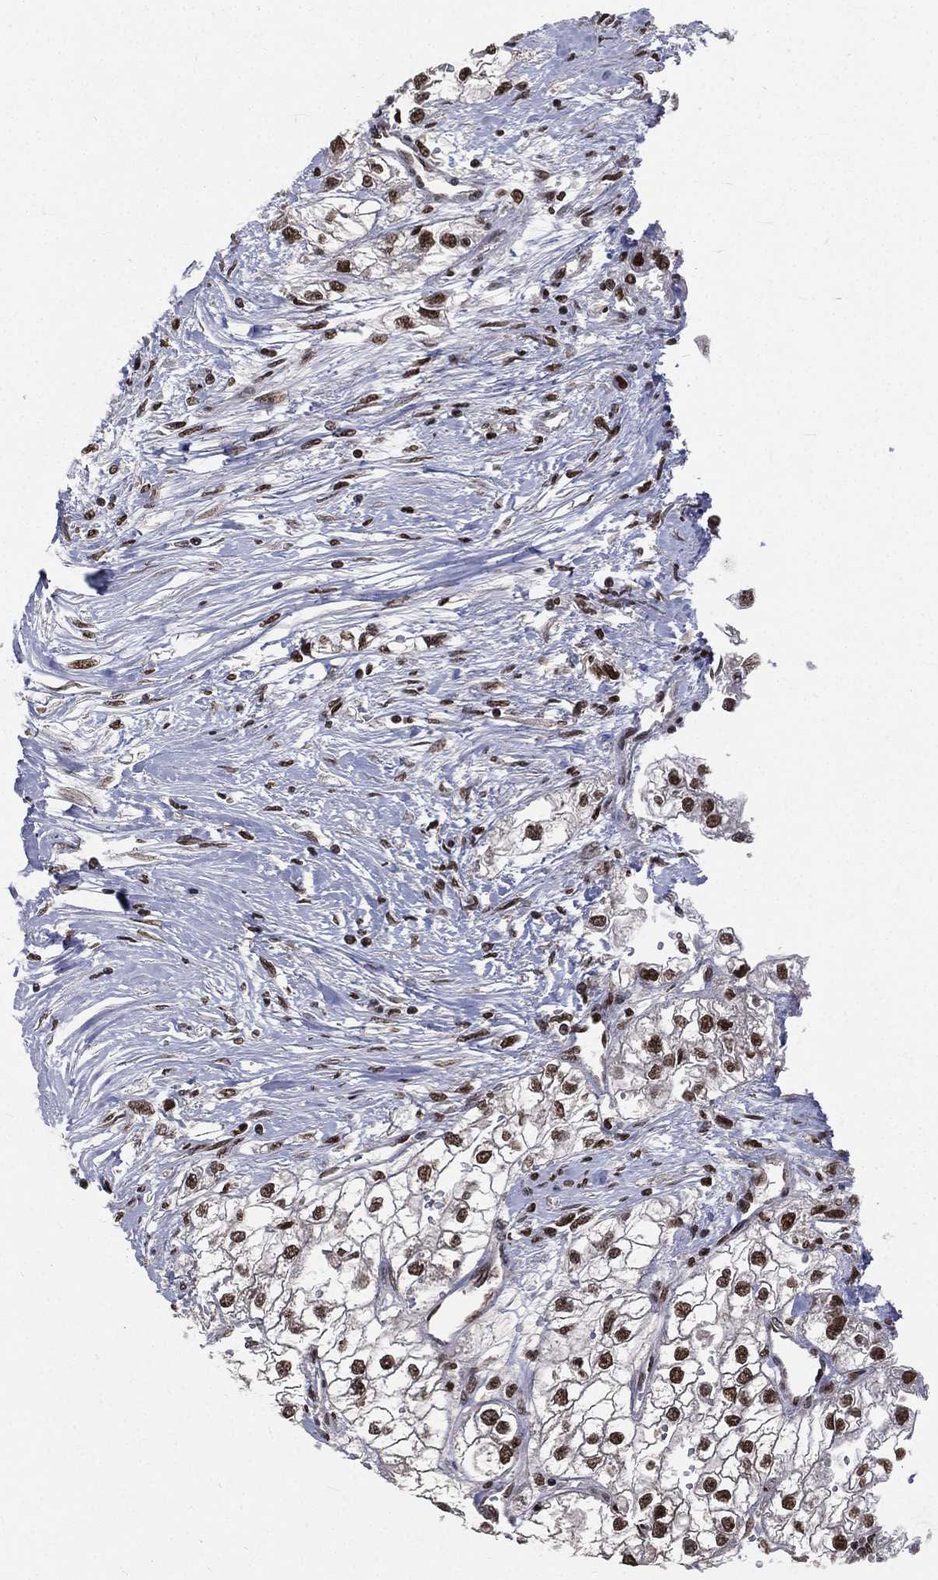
{"staining": {"intensity": "strong", "quantity": ">75%", "location": "nuclear"}, "tissue": "renal cancer", "cell_type": "Tumor cells", "image_type": "cancer", "snomed": [{"axis": "morphology", "description": "Adenocarcinoma, NOS"}, {"axis": "topography", "description": "Kidney"}], "caption": "Protein expression analysis of human adenocarcinoma (renal) reveals strong nuclear staining in about >75% of tumor cells.", "gene": "POLB", "patient": {"sex": "male", "age": 59}}